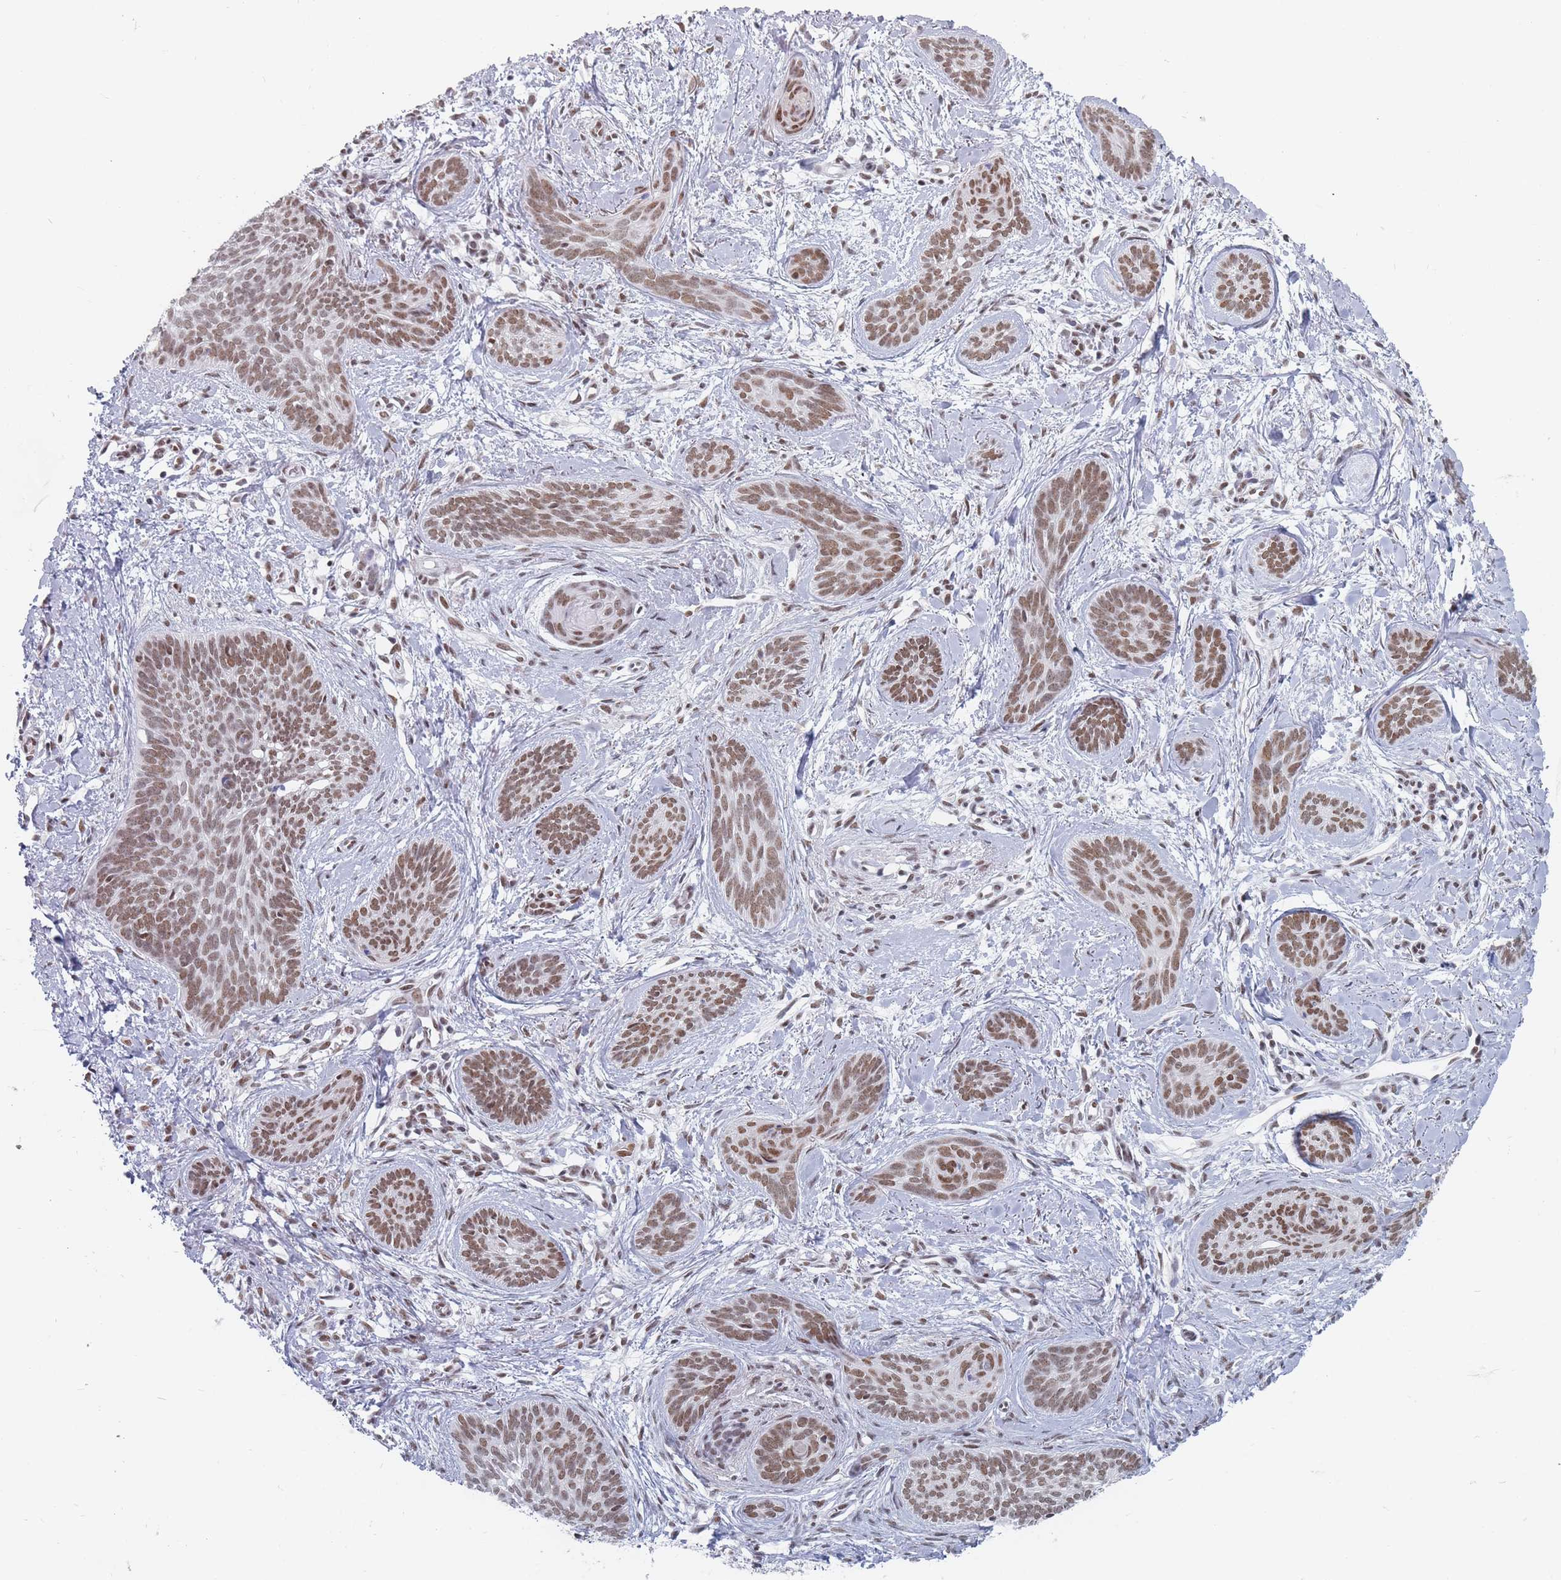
{"staining": {"intensity": "moderate", "quantity": ">75%", "location": "nuclear"}, "tissue": "skin cancer", "cell_type": "Tumor cells", "image_type": "cancer", "snomed": [{"axis": "morphology", "description": "Basal cell carcinoma"}, {"axis": "topography", "description": "Skin"}], "caption": "About >75% of tumor cells in human skin cancer (basal cell carcinoma) demonstrate moderate nuclear protein expression as visualized by brown immunohistochemical staining.", "gene": "SAFB2", "patient": {"sex": "female", "age": 81}}